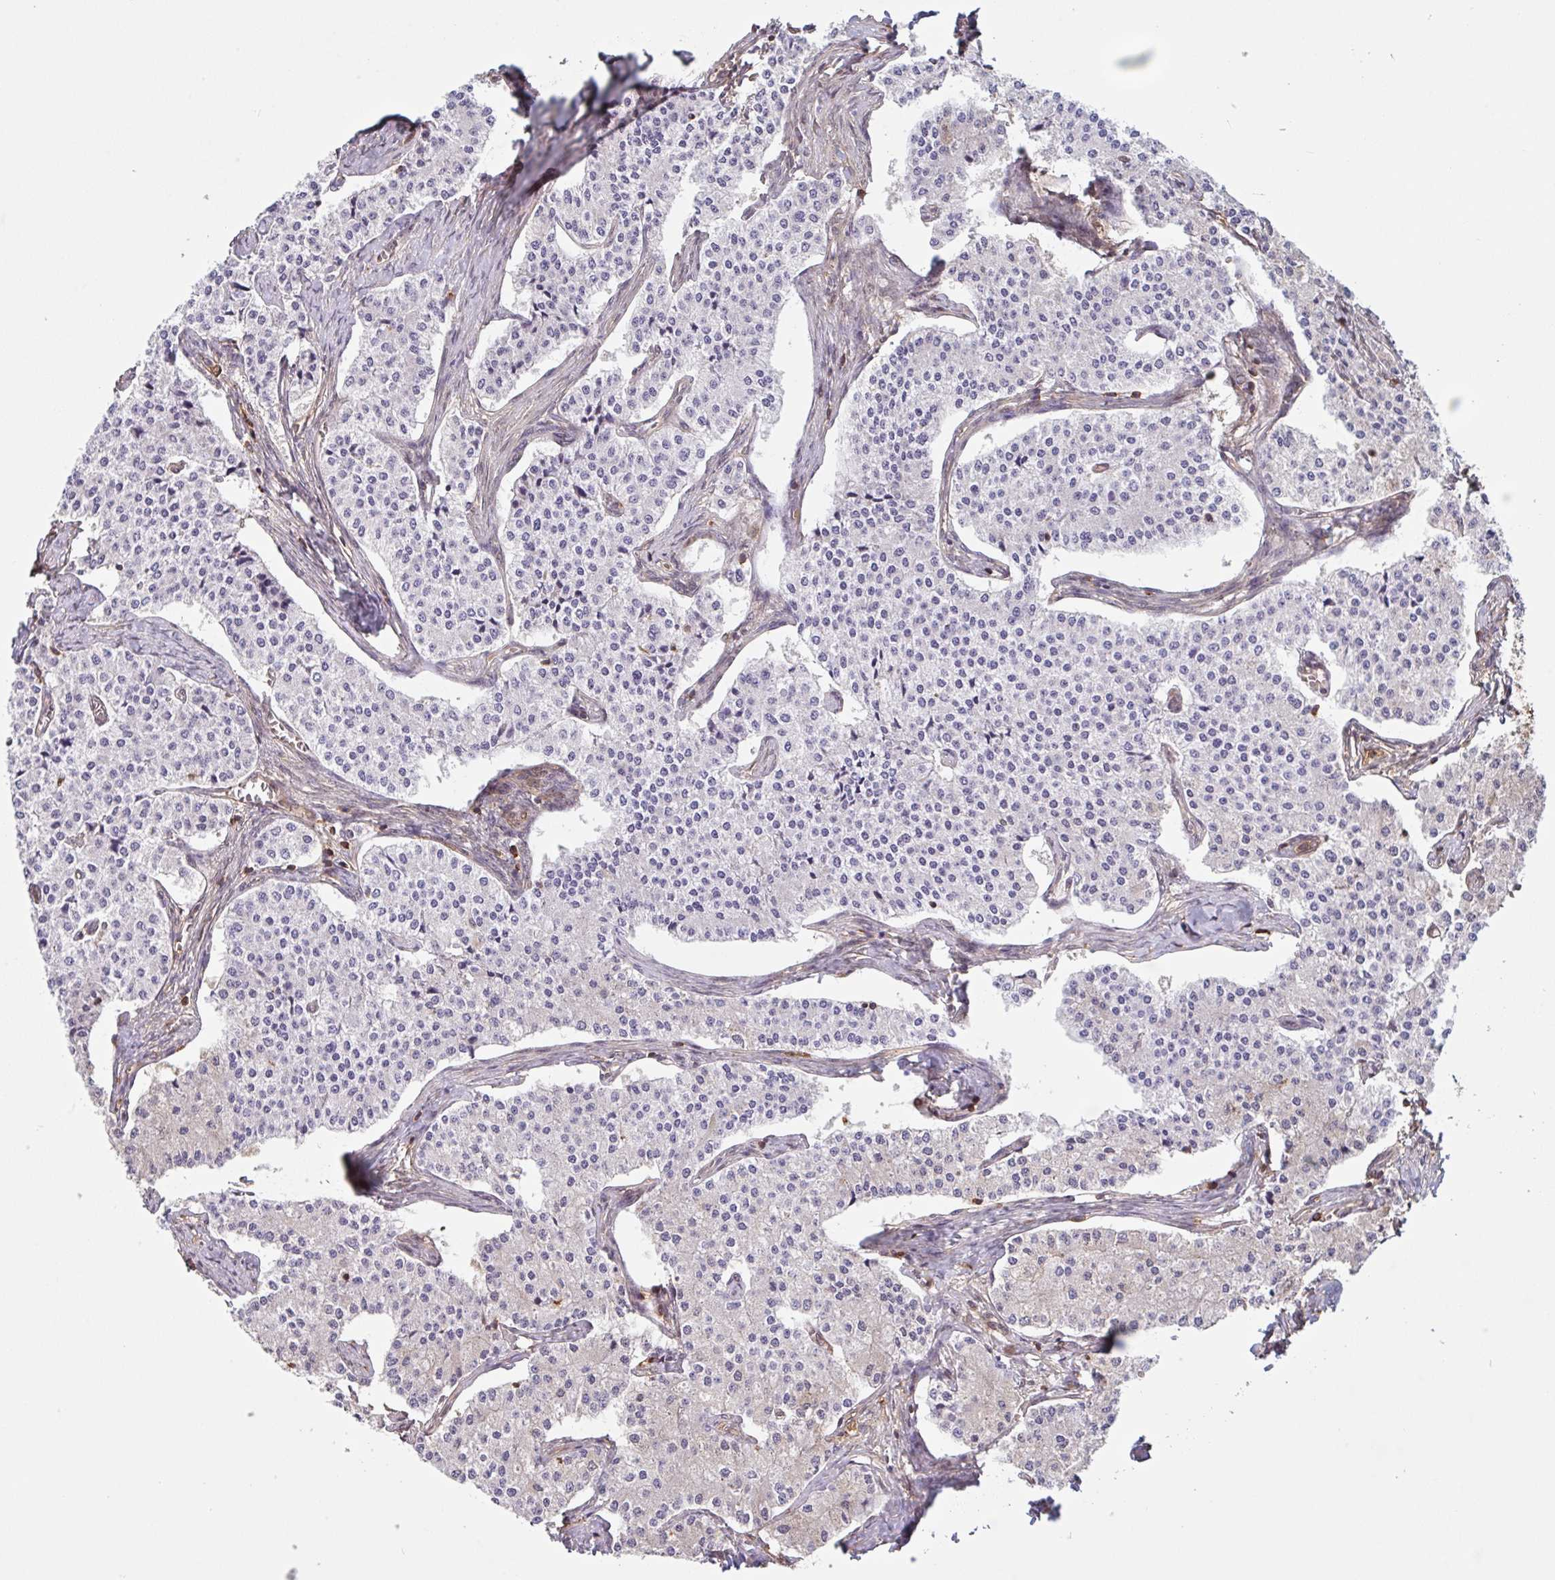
{"staining": {"intensity": "negative", "quantity": "none", "location": "none"}, "tissue": "carcinoid", "cell_type": "Tumor cells", "image_type": "cancer", "snomed": [{"axis": "morphology", "description": "Carcinoid, malignant, NOS"}, {"axis": "topography", "description": "Colon"}], "caption": "A micrograph of carcinoid (malignant) stained for a protein shows no brown staining in tumor cells.", "gene": "OTOP2", "patient": {"sex": "female", "age": 52}}